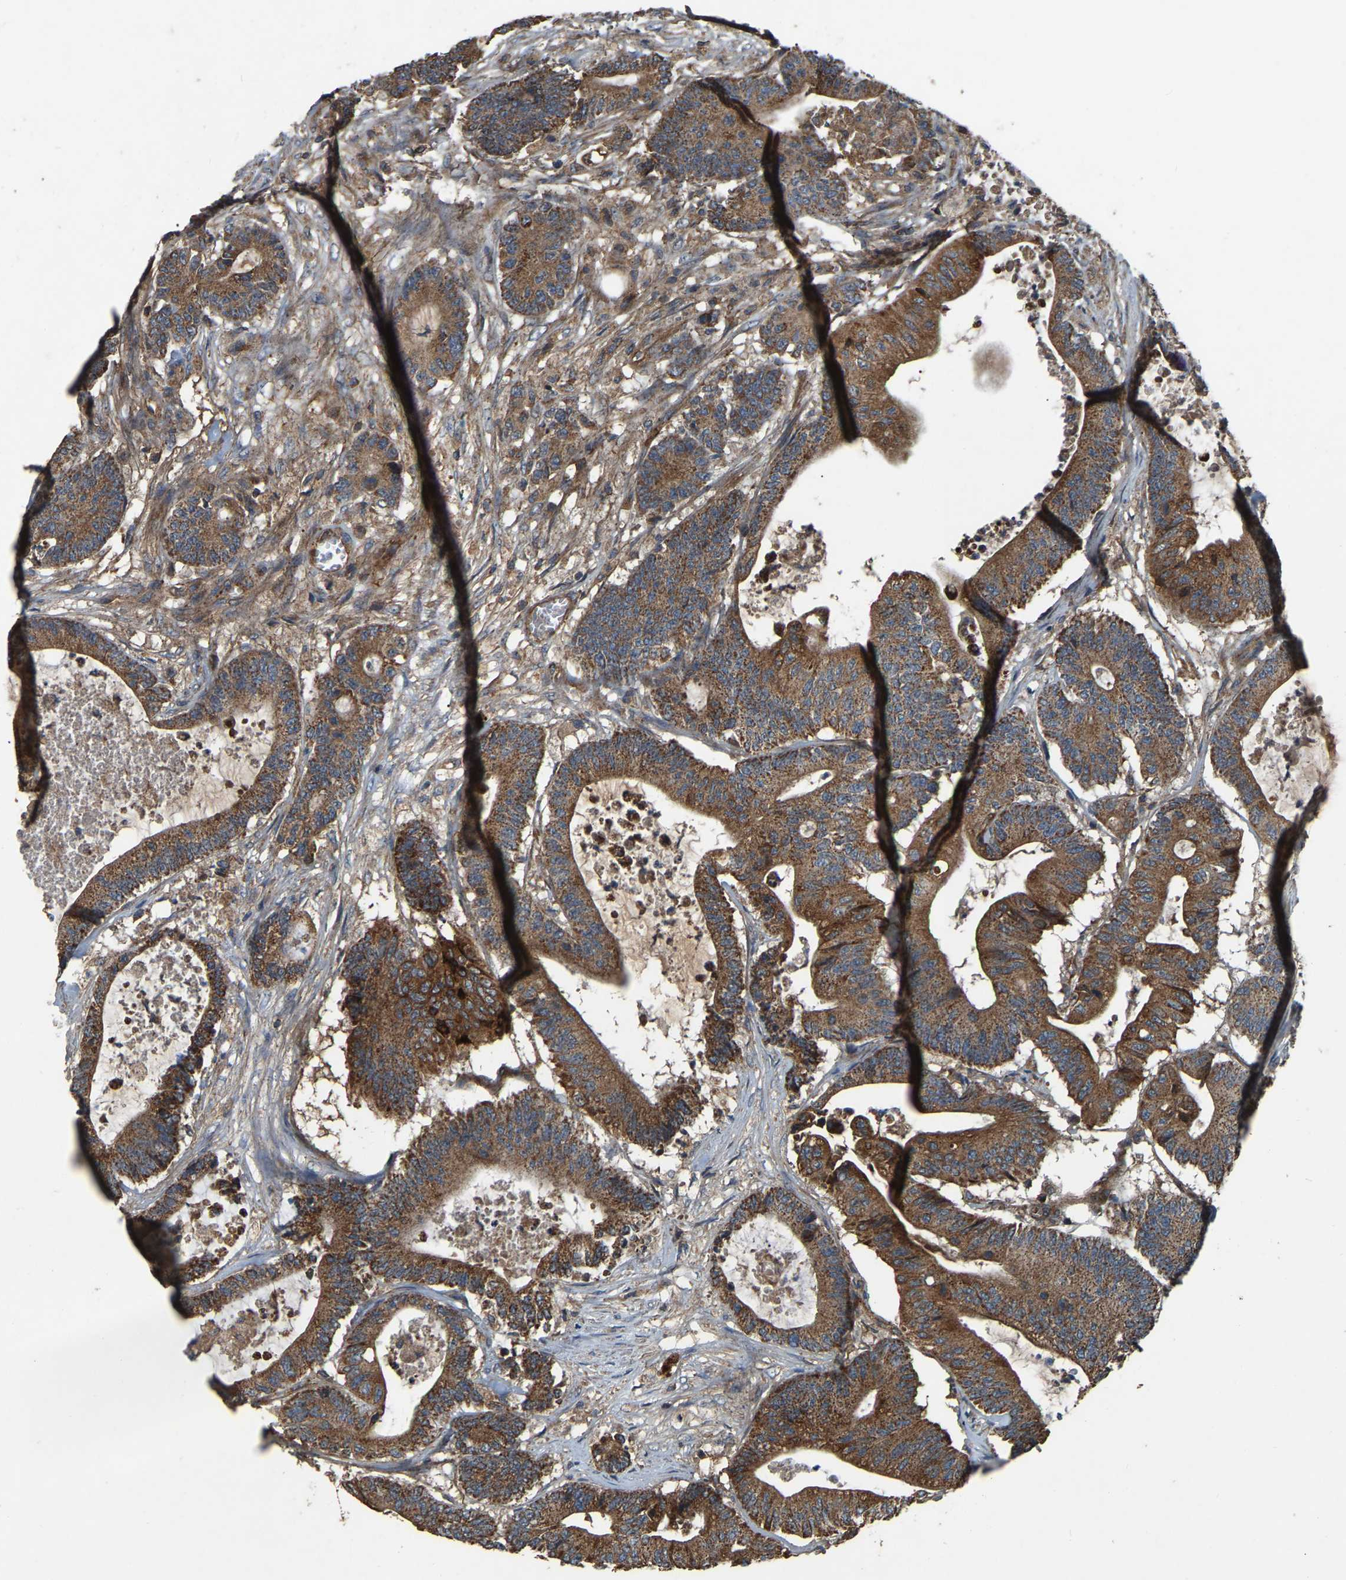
{"staining": {"intensity": "strong", "quantity": ">75%", "location": "cytoplasmic/membranous"}, "tissue": "colorectal cancer", "cell_type": "Tumor cells", "image_type": "cancer", "snomed": [{"axis": "morphology", "description": "Adenocarcinoma, NOS"}, {"axis": "topography", "description": "Colon"}], "caption": "The immunohistochemical stain highlights strong cytoplasmic/membranous staining in tumor cells of colorectal adenocarcinoma tissue. (DAB (3,3'-diaminobenzidine) IHC with brightfield microscopy, high magnification).", "gene": "SAMD9L", "patient": {"sex": "female", "age": 84}}